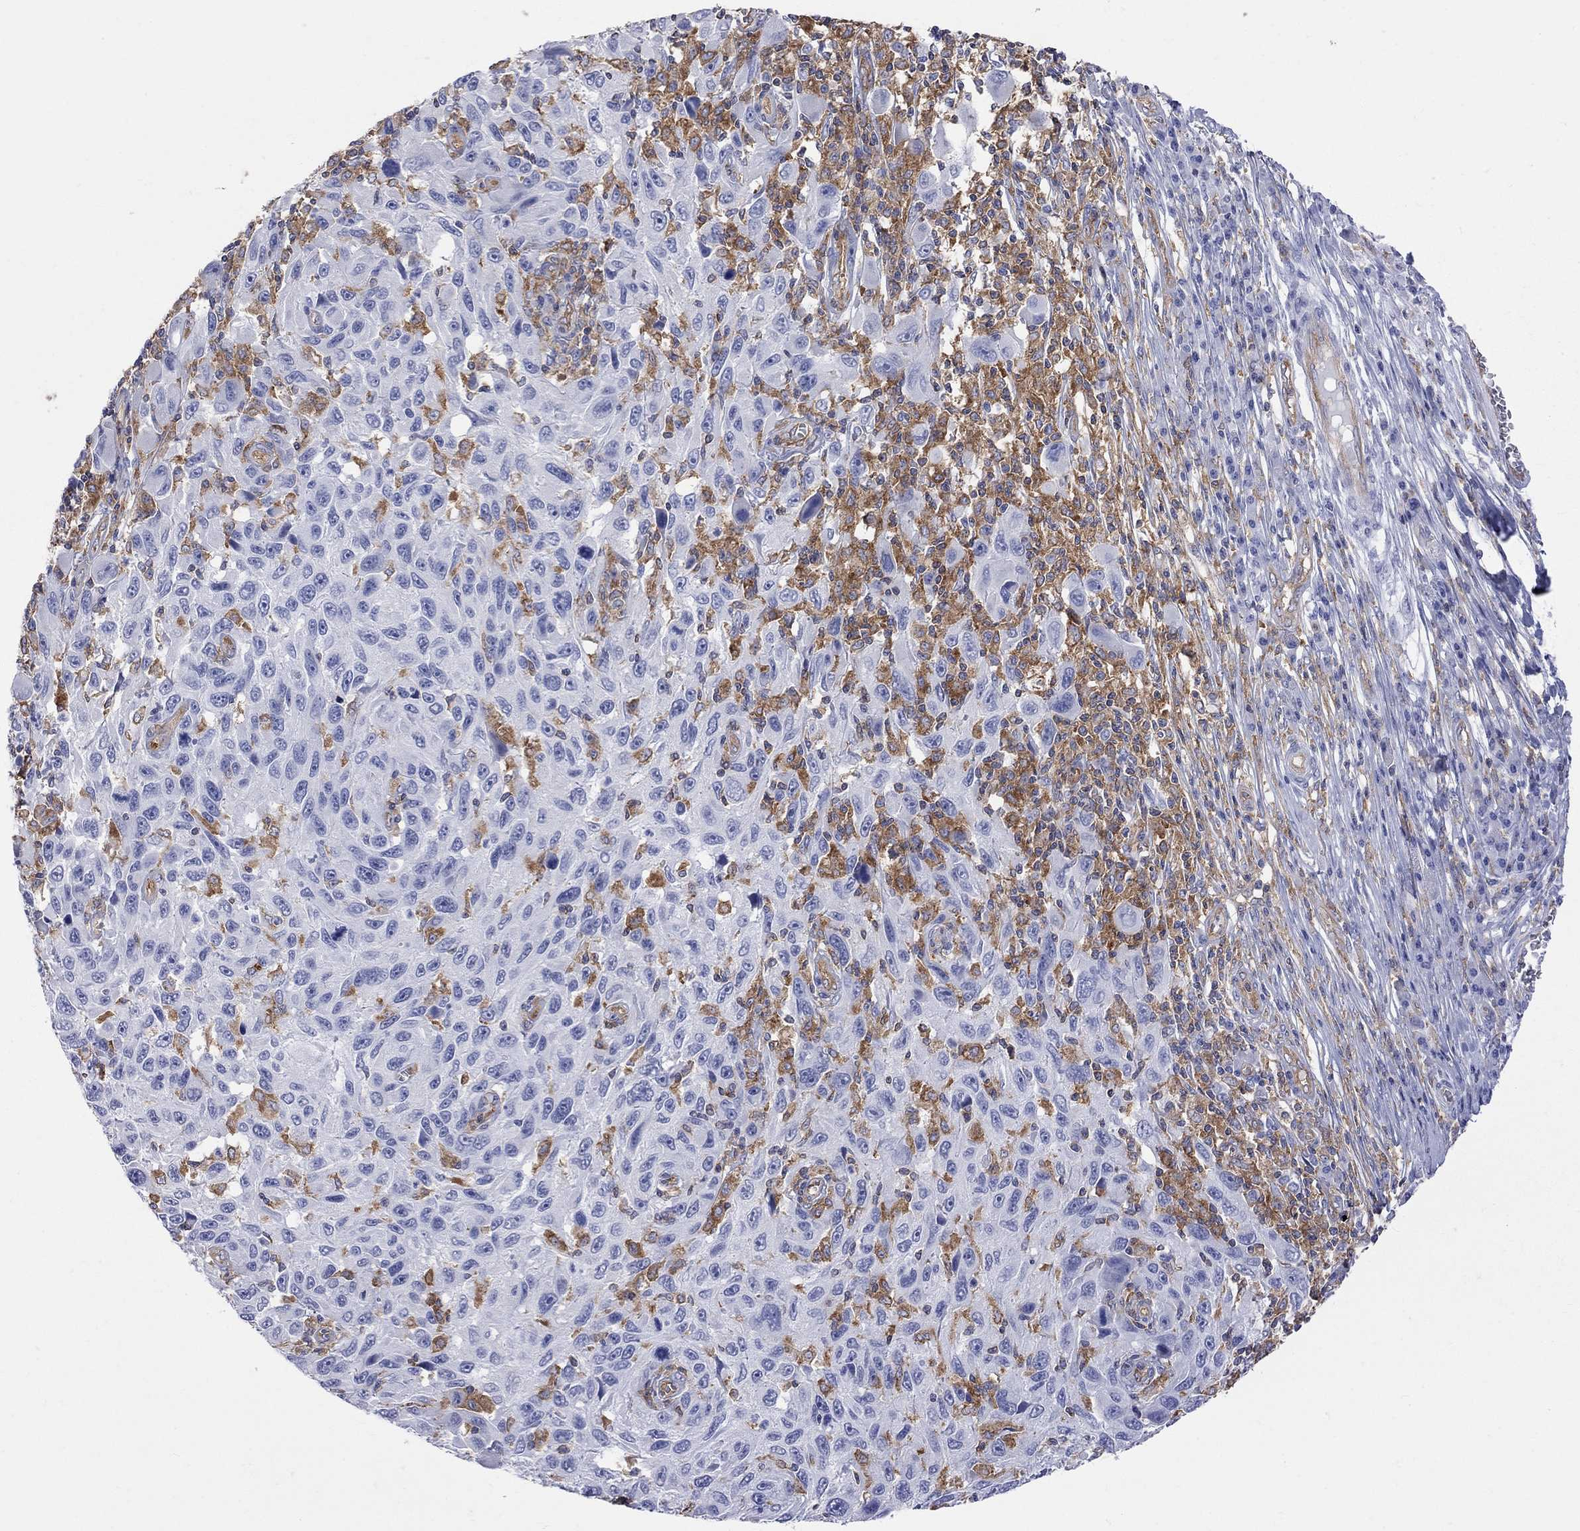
{"staining": {"intensity": "negative", "quantity": "none", "location": "none"}, "tissue": "melanoma", "cell_type": "Tumor cells", "image_type": "cancer", "snomed": [{"axis": "morphology", "description": "Malignant melanoma, NOS"}, {"axis": "topography", "description": "Skin"}], "caption": "An IHC photomicrograph of malignant melanoma is shown. There is no staining in tumor cells of malignant melanoma.", "gene": "ABI3", "patient": {"sex": "male", "age": 53}}